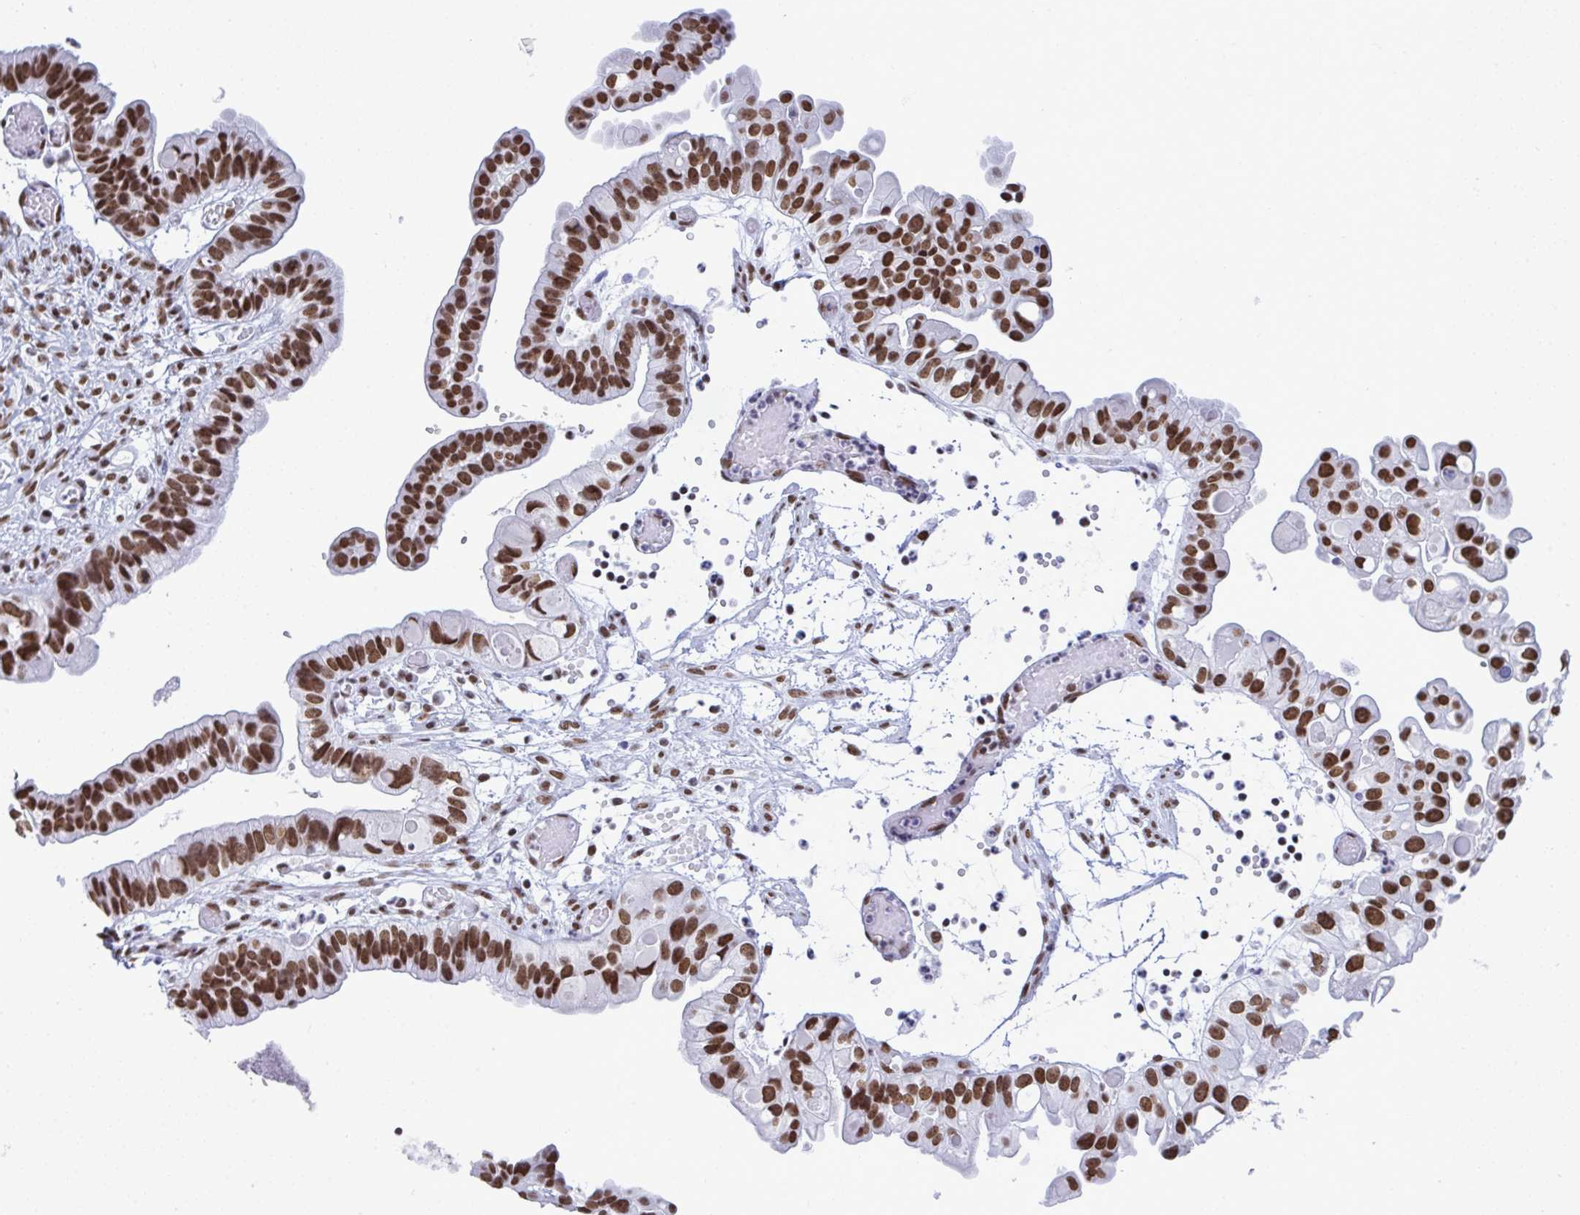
{"staining": {"intensity": "strong", "quantity": ">75%", "location": "nuclear"}, "tissue": "ovarian cancer", "cell_type": "Tumor cells", "image_type": "cancer", "snomed": [{"axis": "morphology", "description": "Cystadenocarcinoma, serous, NOS"}, {"axis": "topography", "description": "Ovary"}], "caption": "The micrograph demonstrates a brown stain indicating the presence of a protein in the nuclear of tumor cells in serous cystadenocarcinoma (ovarian).", "gene": "DDX52", "patient": {"sex": "female", "age": 56}}